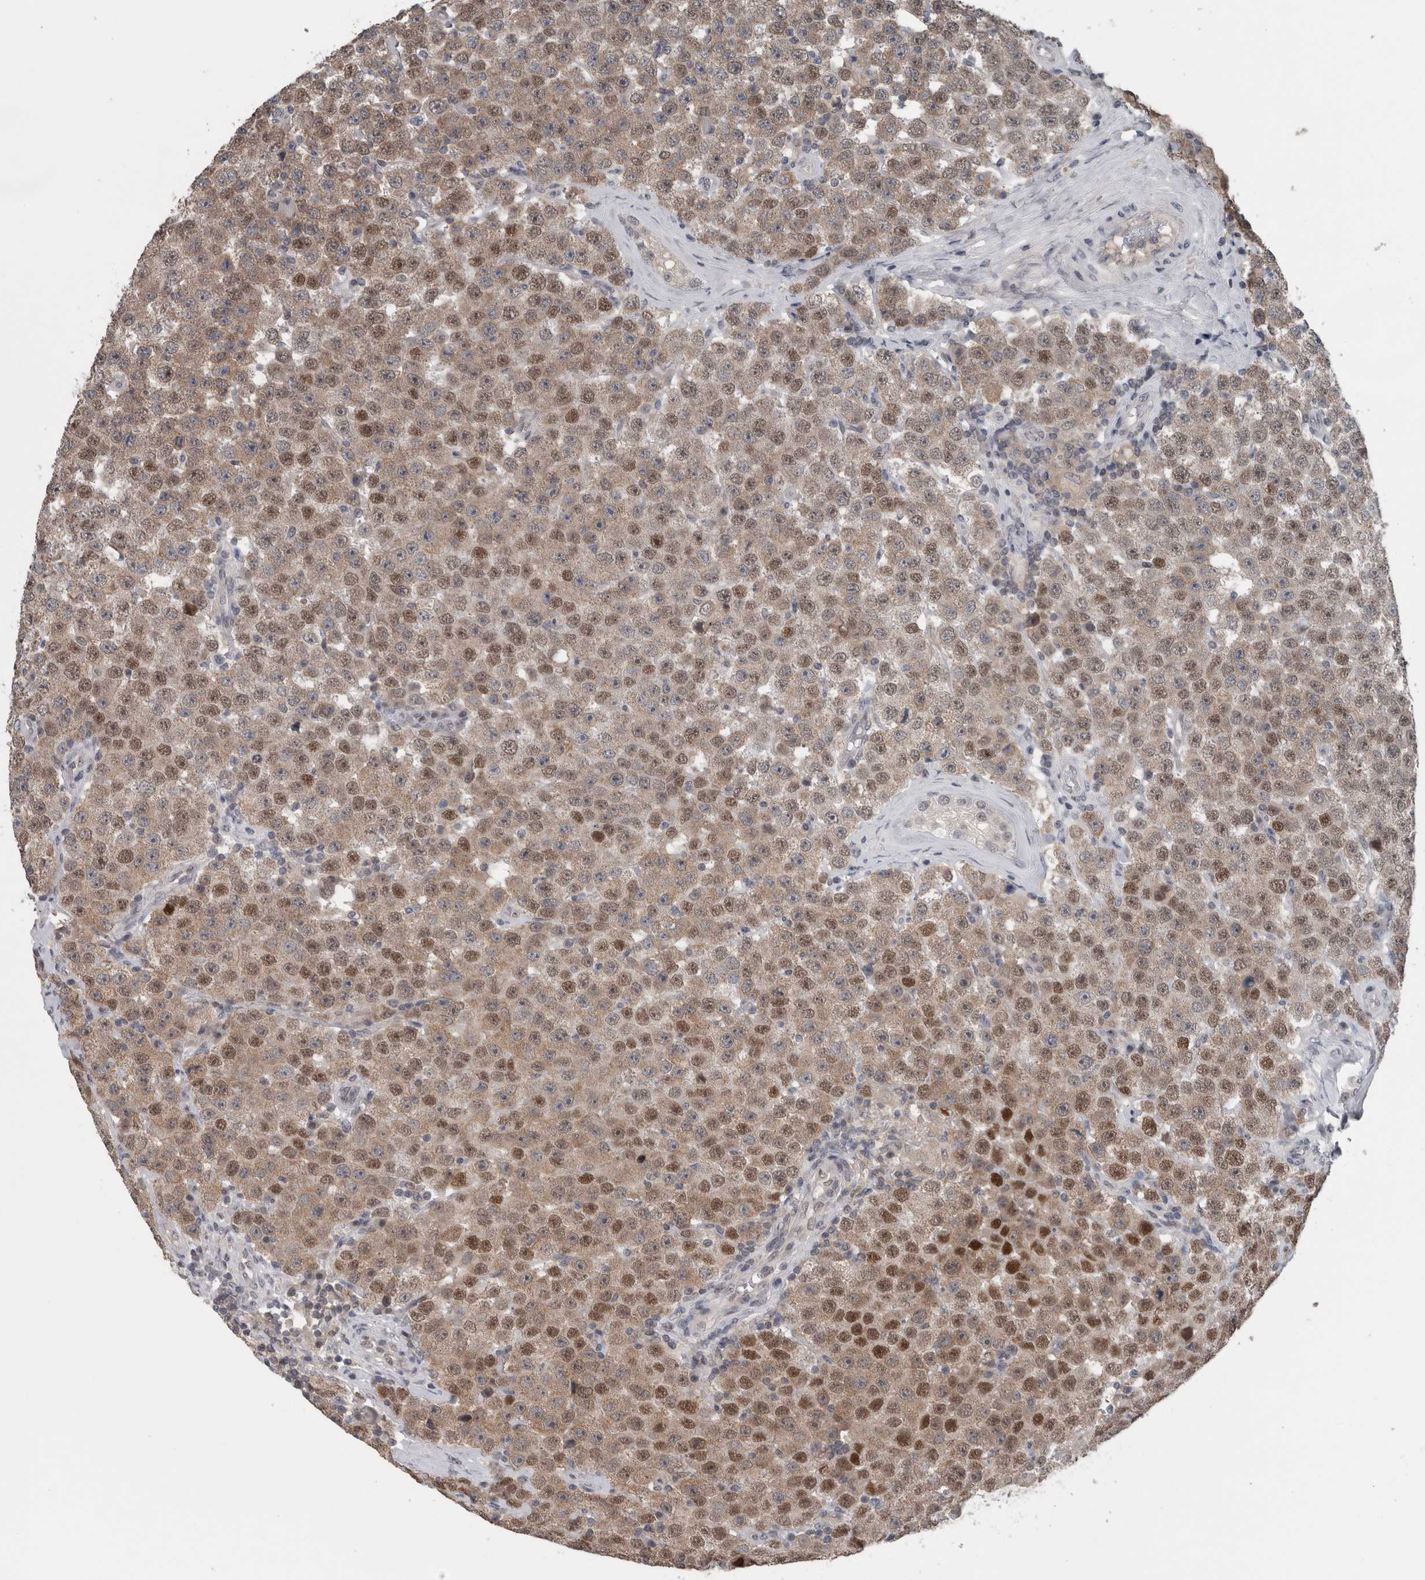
{"staining": {"intensity": "moderate", "quantity": "25%-75%", "location": "nuclear"}, "tissue": "testis cancer", "cell_type": "Tumor cells", "image_type": "cancer", "snomed": [{"axis": "morphology", "description": "Seminoma, NOS"}, {"axis": "topography", "description": "Testis"}], "caption": "Protein staining of seminoma (testis) tissue demonstrates moderate nuclear expression in approximately 25%-75% of tumor cells.", "gene": "ZBTB21", "patient": {"sex": "male", "age": 28}}